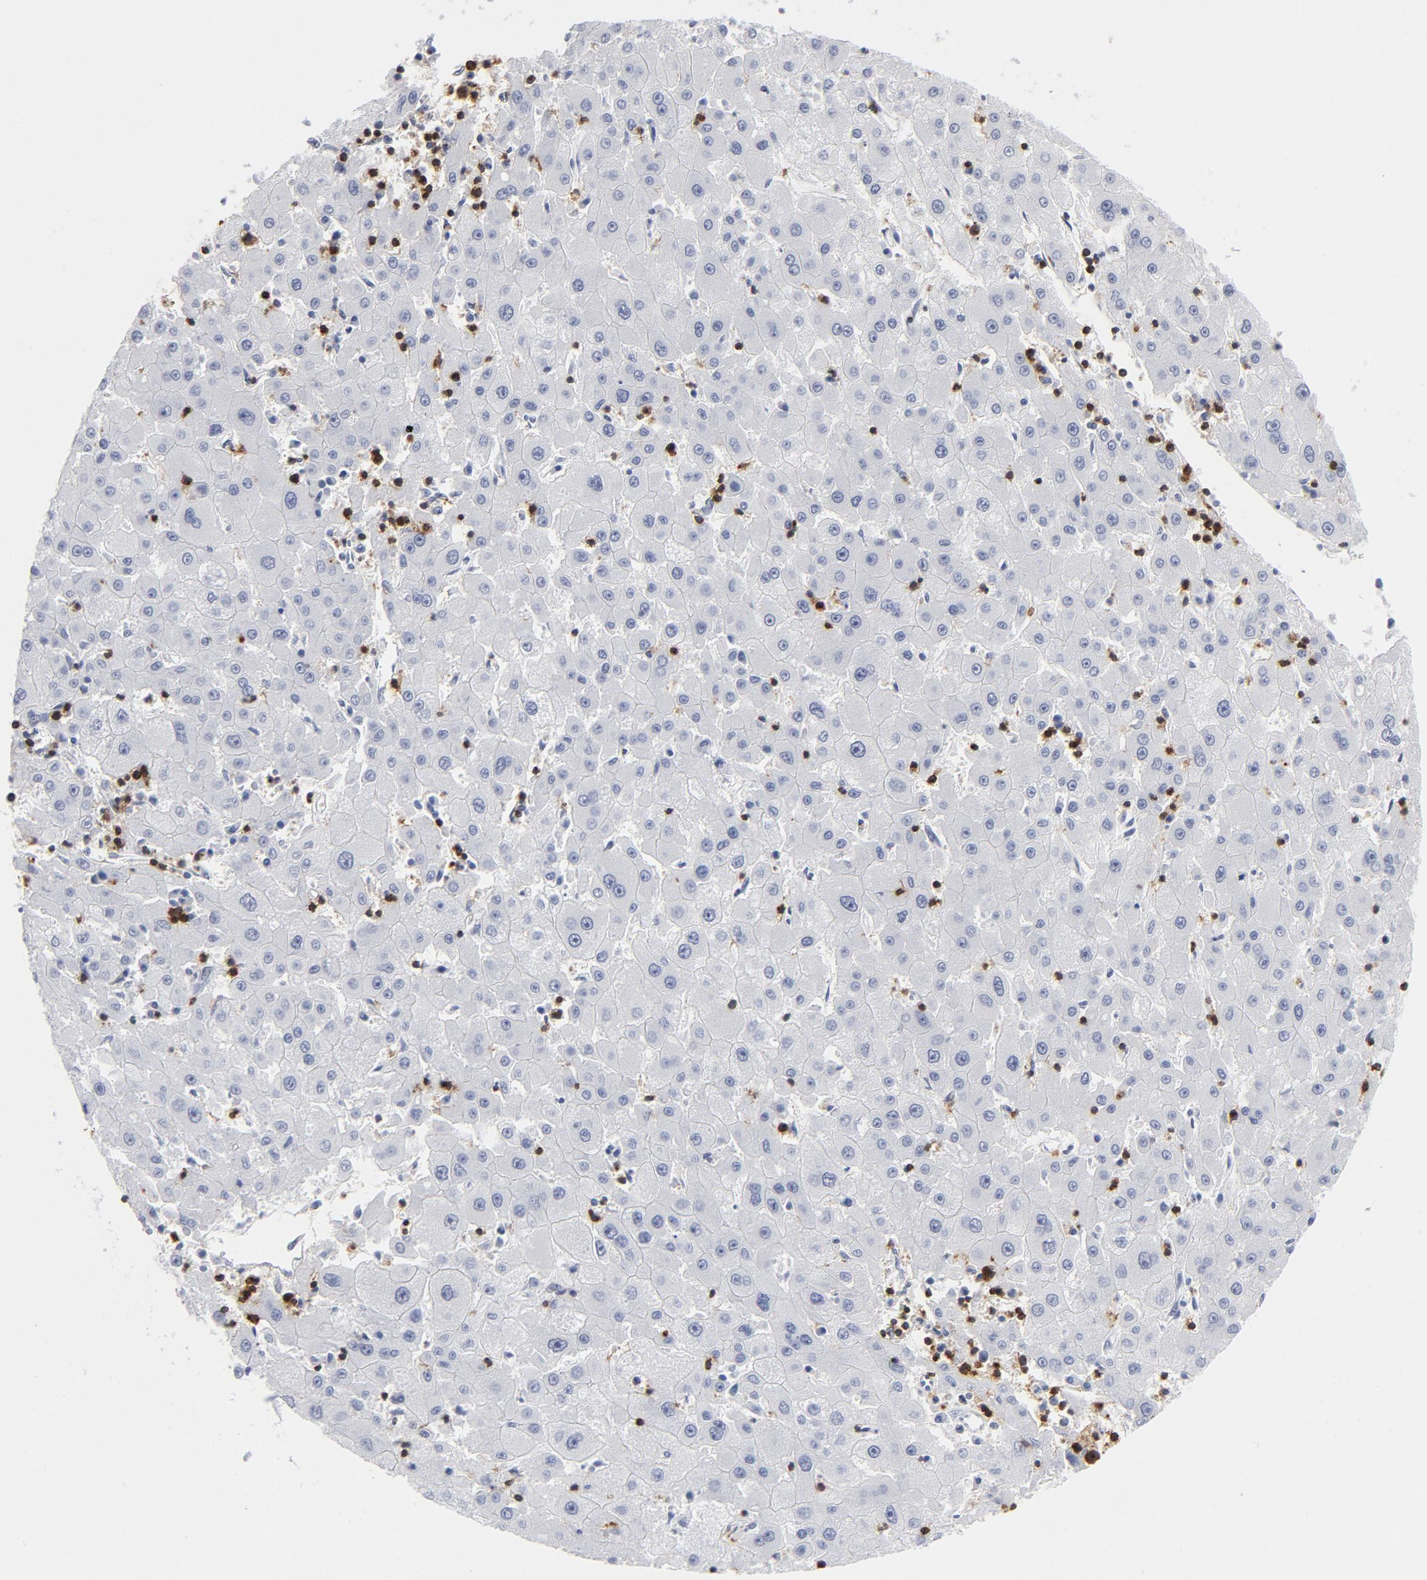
{"staining": {"intensity": "negative", "quantity": "none", "location": "none"}, "tissue": "liver cancer", "cell_type": "Tumor cells", "image_type": "cancer", "snomed": [{"axis": "morphology", "description": "Carcinoma, Hepatocellular, NOS"}, {"axis": "topography", "description": "Liver"}], "caption": "This is an immunohistochemistry image of liver cancer. There is no staining in tumor cells.", "gene": "CD2", "patient": {"sex": "male", "age": 72}}